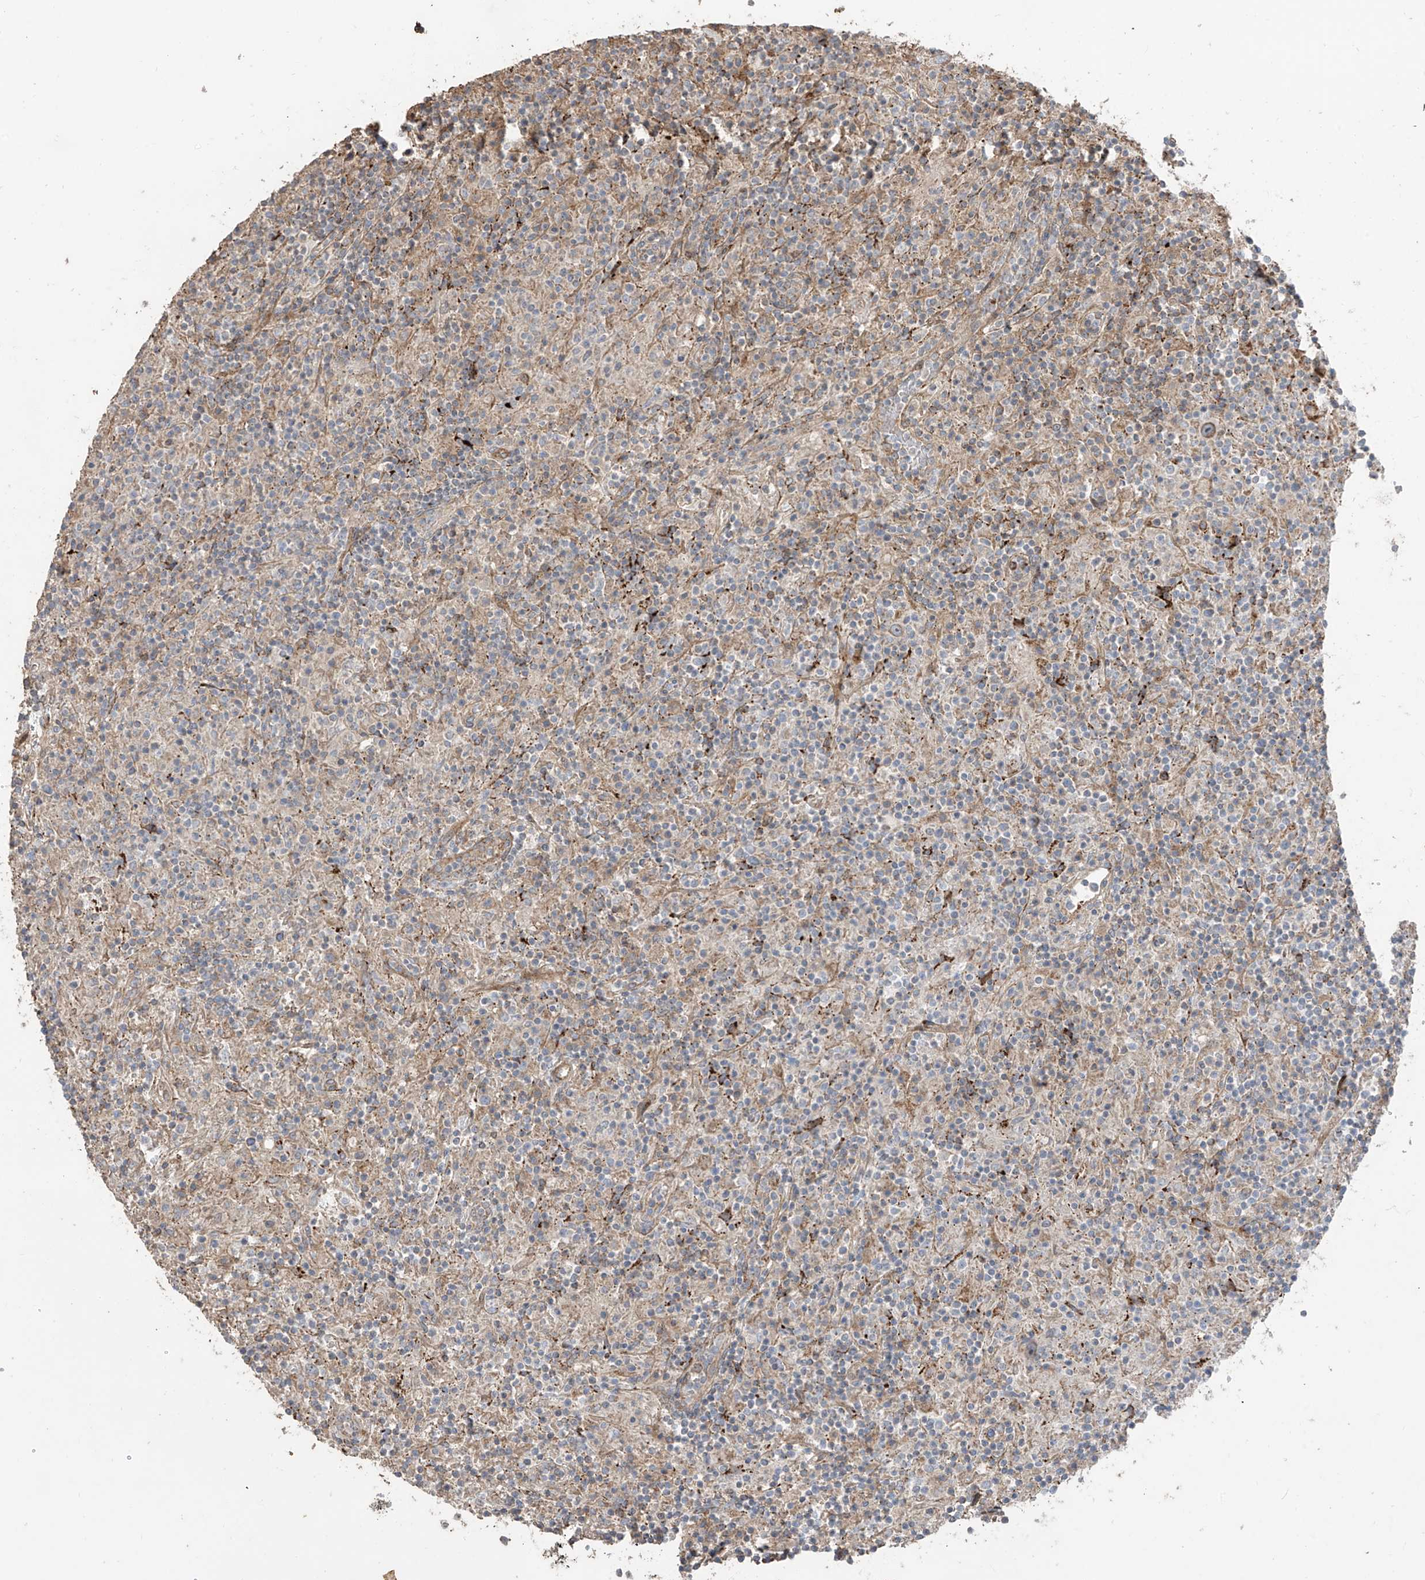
{"staining": {"intensity": "negative", "quantity": "none", "location": "none"}, "tissue": "lymphoma", "cell_type": "Tumor cells", "image_type": "cancer", "snomed": [{"axis": "morphology", "description": "Hodgkin's disease, NOS"}, {"axis": "topography", "description": "Lymph node"}], "caption": "Tumor cells are negative for protein expression in human Hodgkin's disease.", "gene": "ABTB1", "patient": {"sex": "male", "age": 70}}